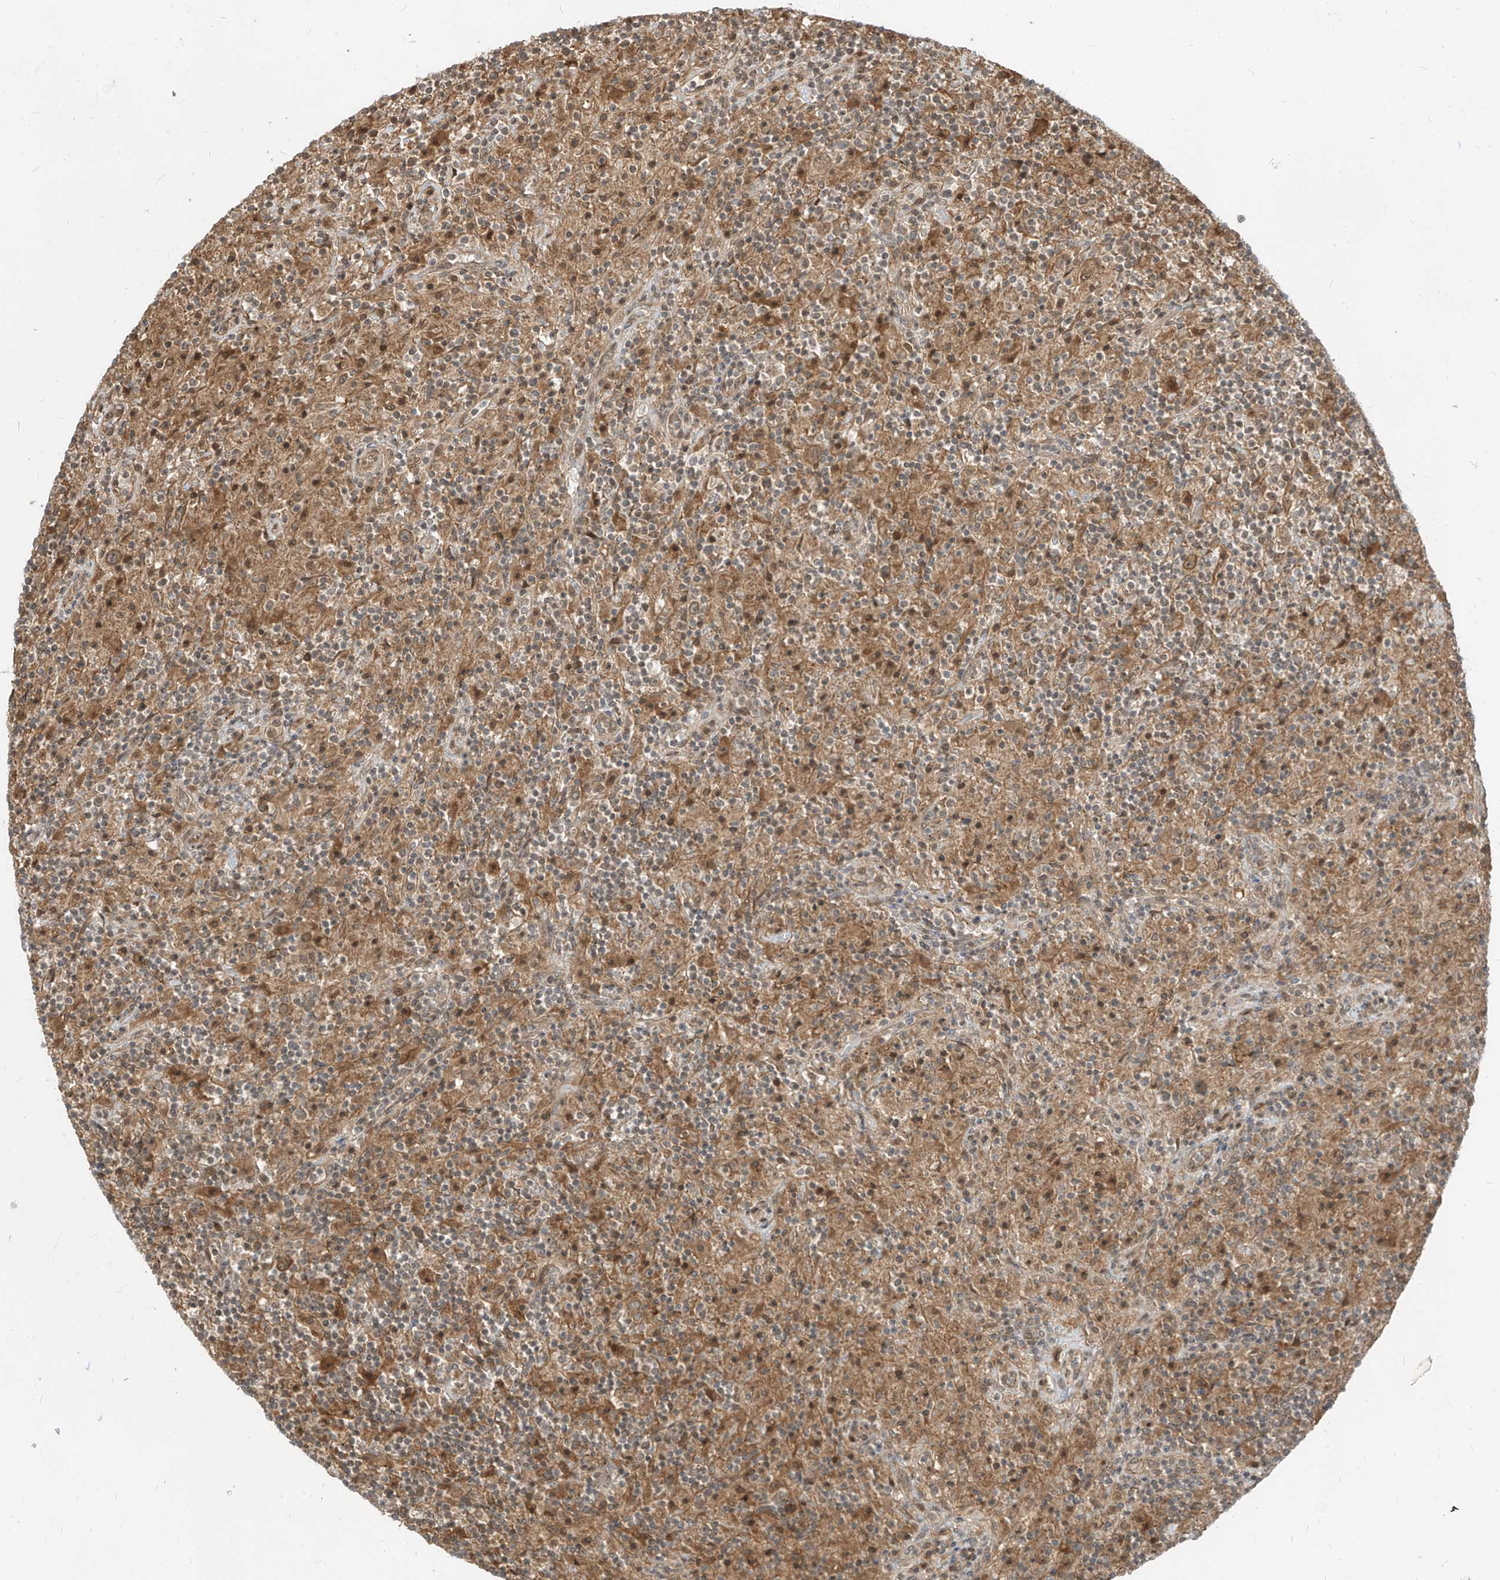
{"staining": {"intensity": "moderate", "quantity": ">75%", "location": "cytoplasmic/membranous"}, "tissue": "lymphoma", "cell_type": "Tumor cells", "image_type": "cancer", "snomed": [{"axis": "morphology", "description": "Hodgkin's disease, NOS"}, {"axis": "topography", "description": "Lymph node"}], "caption": "Protein expression analysis of Hodgkin's disease reveals moderate cytoplasmic/membranous positivity in about >75% of tumor cells.", "gene": "LCOR", "patient": {"sex": "male", "age": 70}}